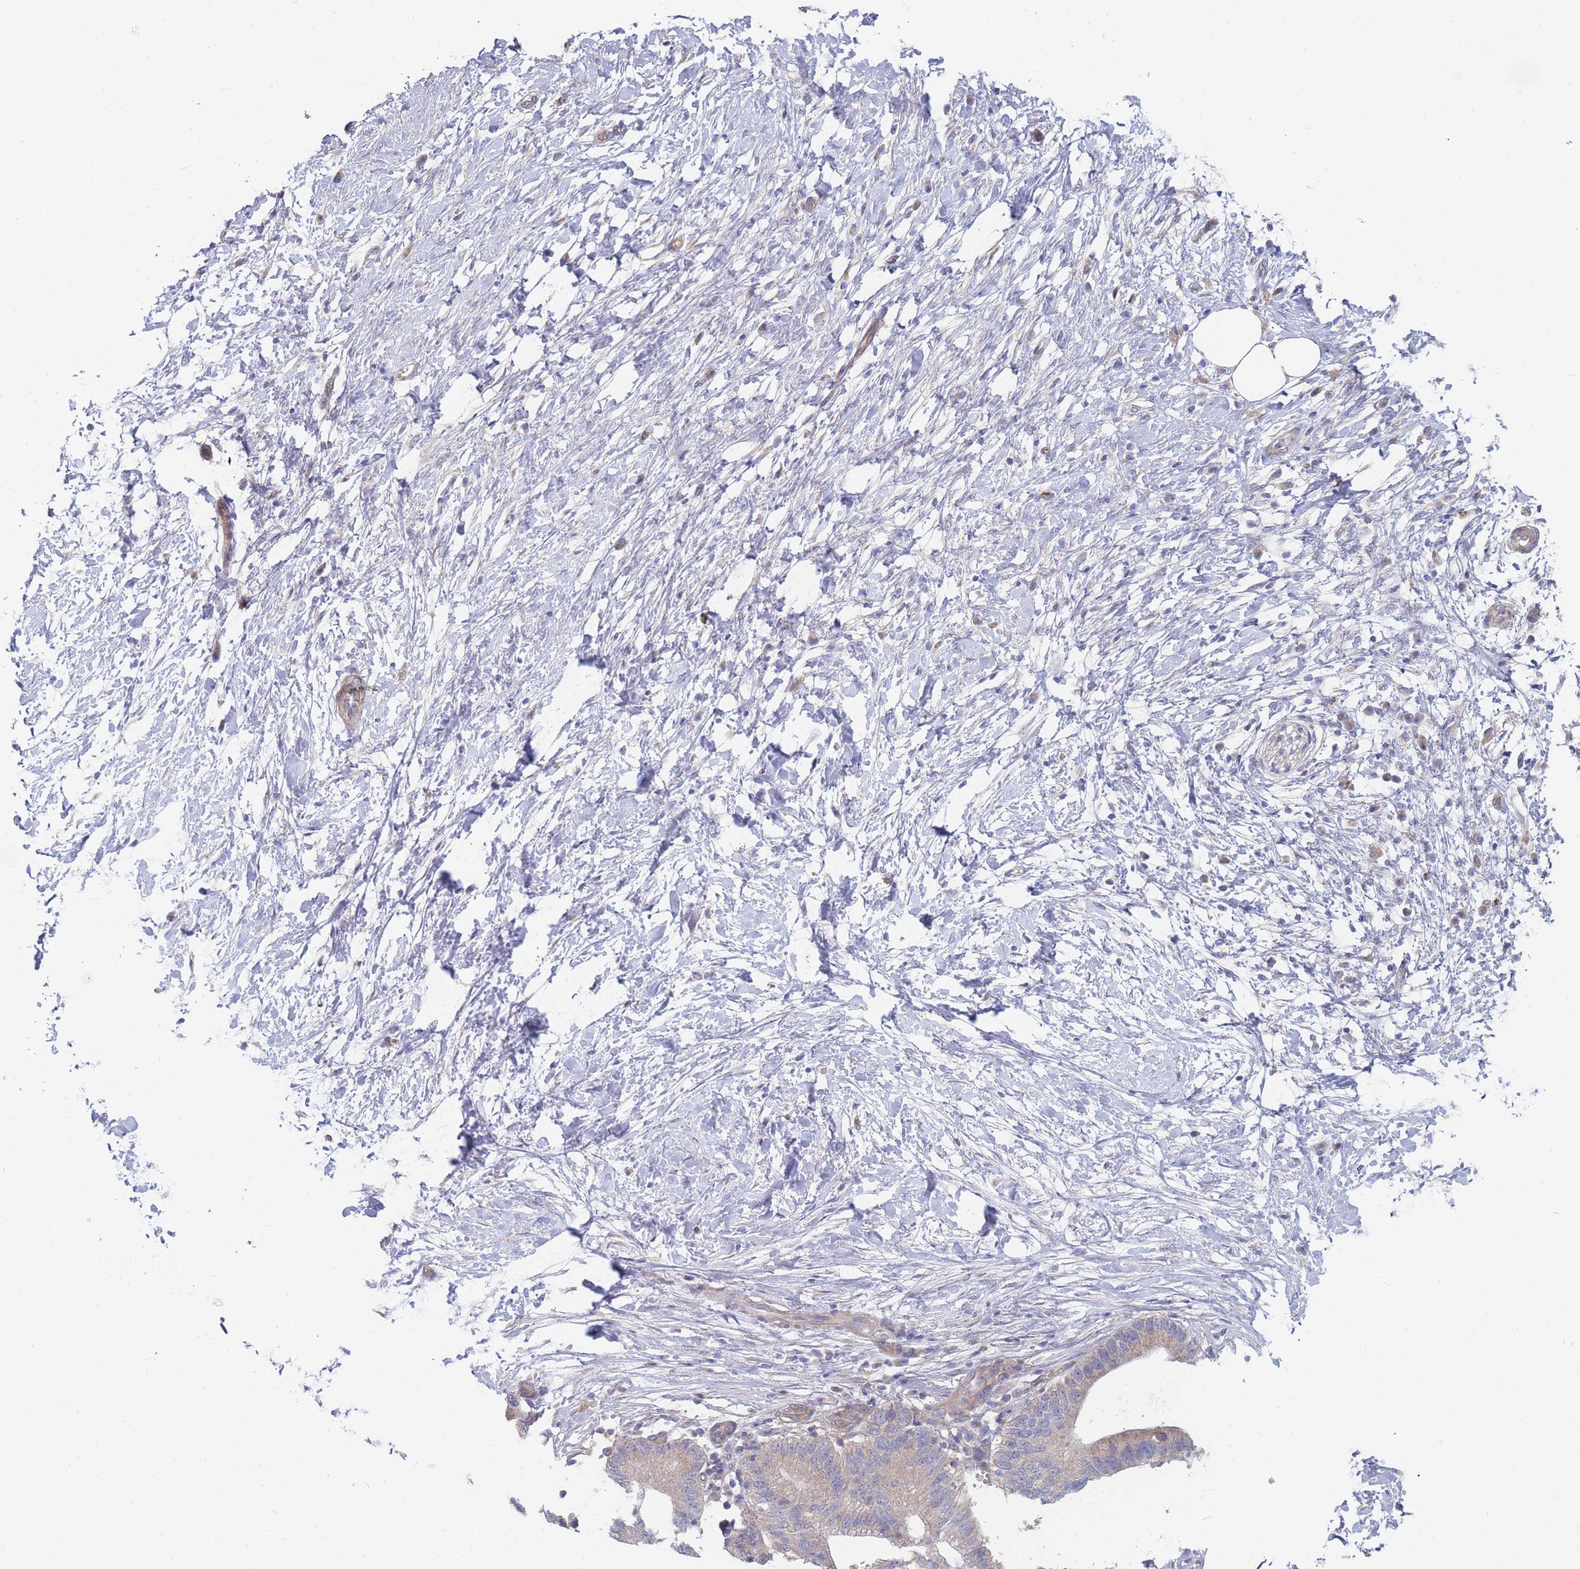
{"staining": {"intensity": "weak", "quantity": "25%-75%", "location": "cytoplasmic/membranous"}, "tissue": "pancreatic cancer", "cell_type": "Tumor cells", "image_type": "cancer", "snomed": [{"axis": "morphology", "description": "Adenocarcinoma, NOS"}, {"axis": "topography", "description": "Pancreas"}], "caption": "This histopathology image demonstrates IHC staining of pancreatic cancer (adenocarcinoma), with low weak cytoplasmic/membranous expression in approximately 25%-75% of tumor cells.", "gene": "NUB1", "patient": {"sex": "male", "age": 68}}